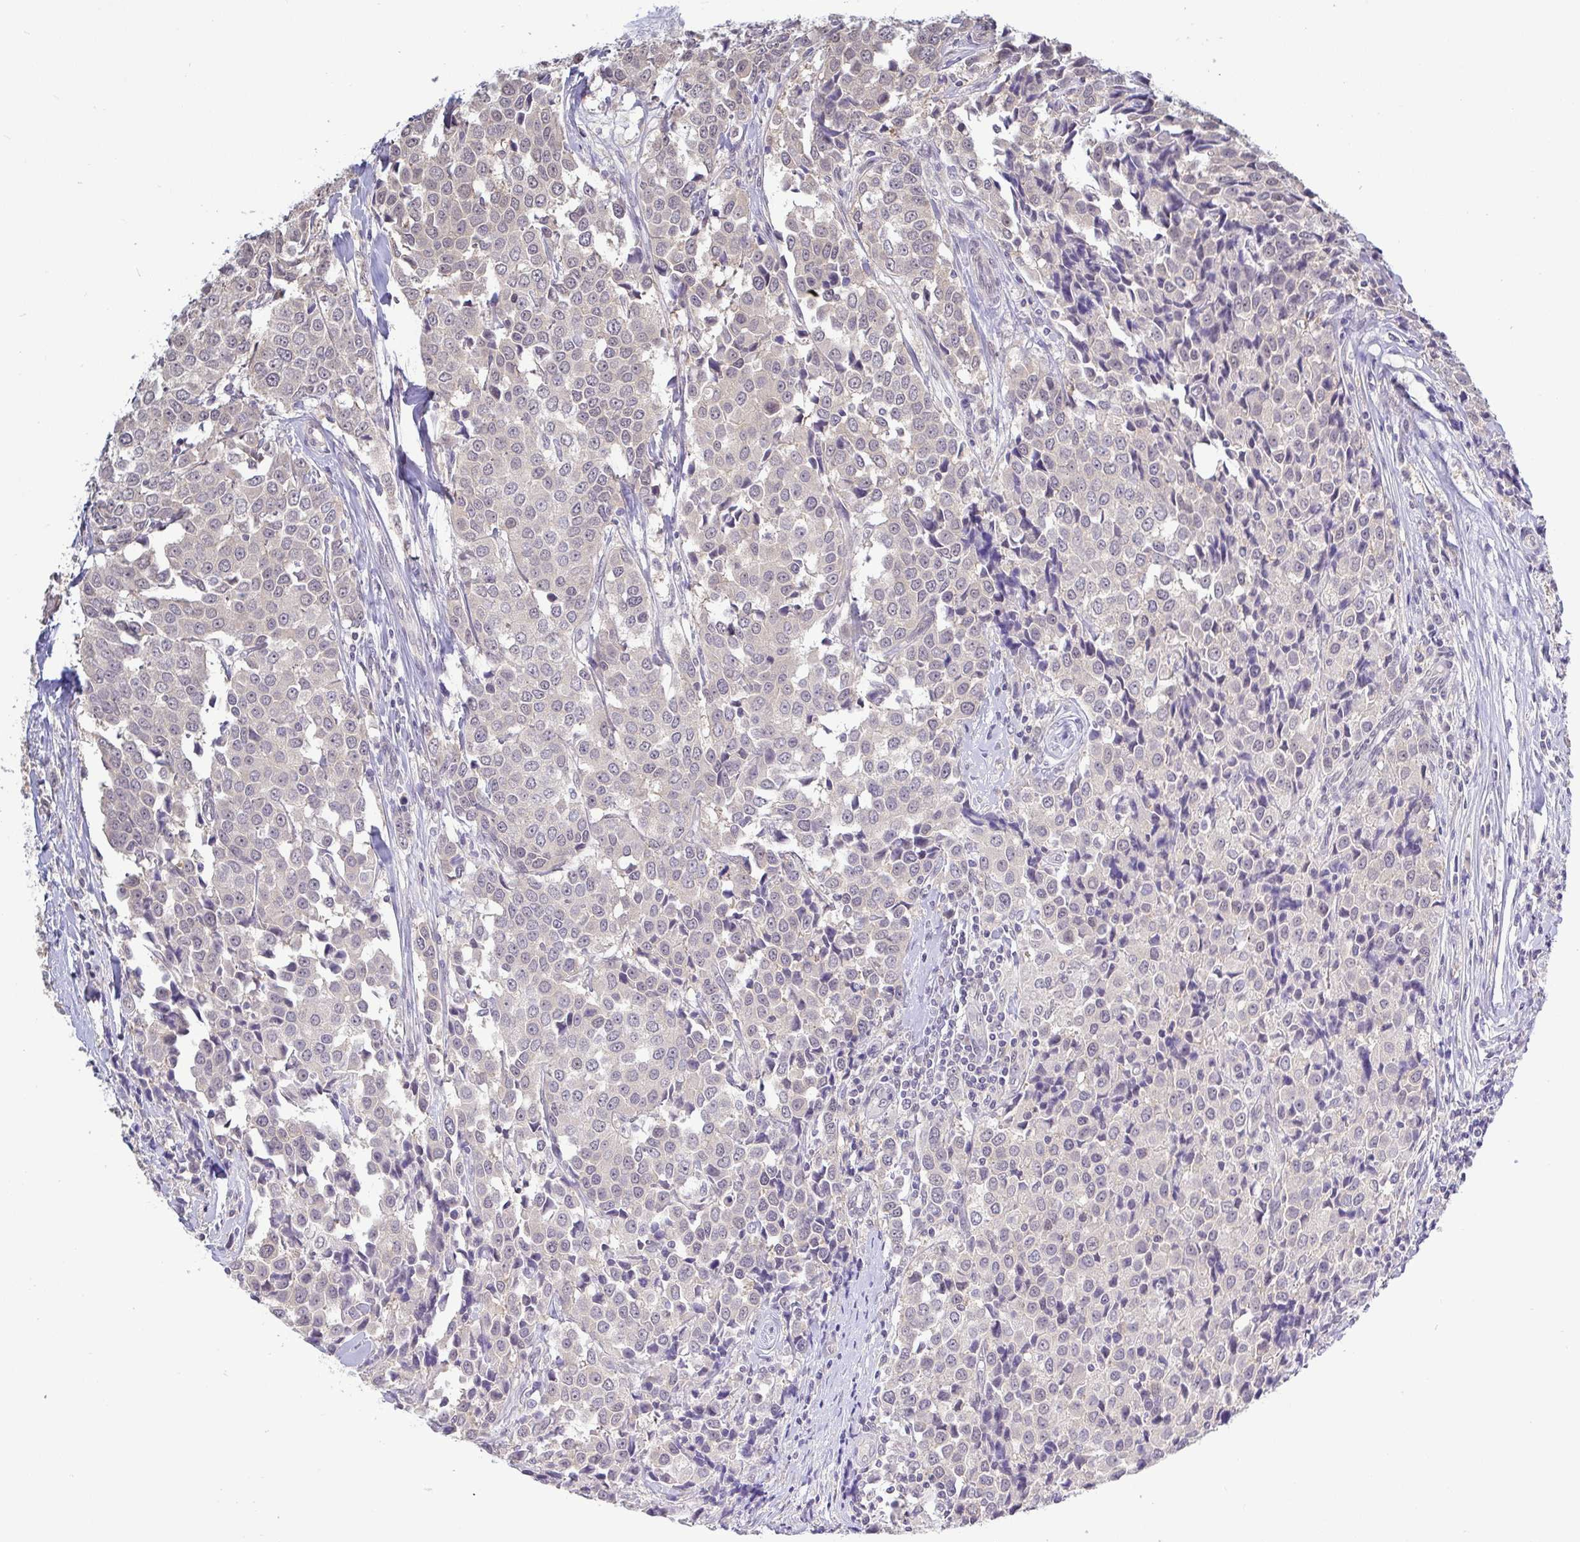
{"staining": {"intensity": "weak", "quantity": "<25%", "location": "cytoplasmic/membranous"}, "tissue": "breast cancer", "cell_type": "Tumor cells", "image_type": "cancer", "snomed": [{"axis": "morphology", "description": "Duct carcinoma"}, {"axis": "topography", "description": "Breast"}], "caption": "A high-resolution image shows immunohistochemistry (IHC) staining of breast cancer (invasive ductal carcinoma), which exhibits no significant expression in tumor cells.", "gene": "HYPK", "patient": {"sex": "female", "age": 80}}